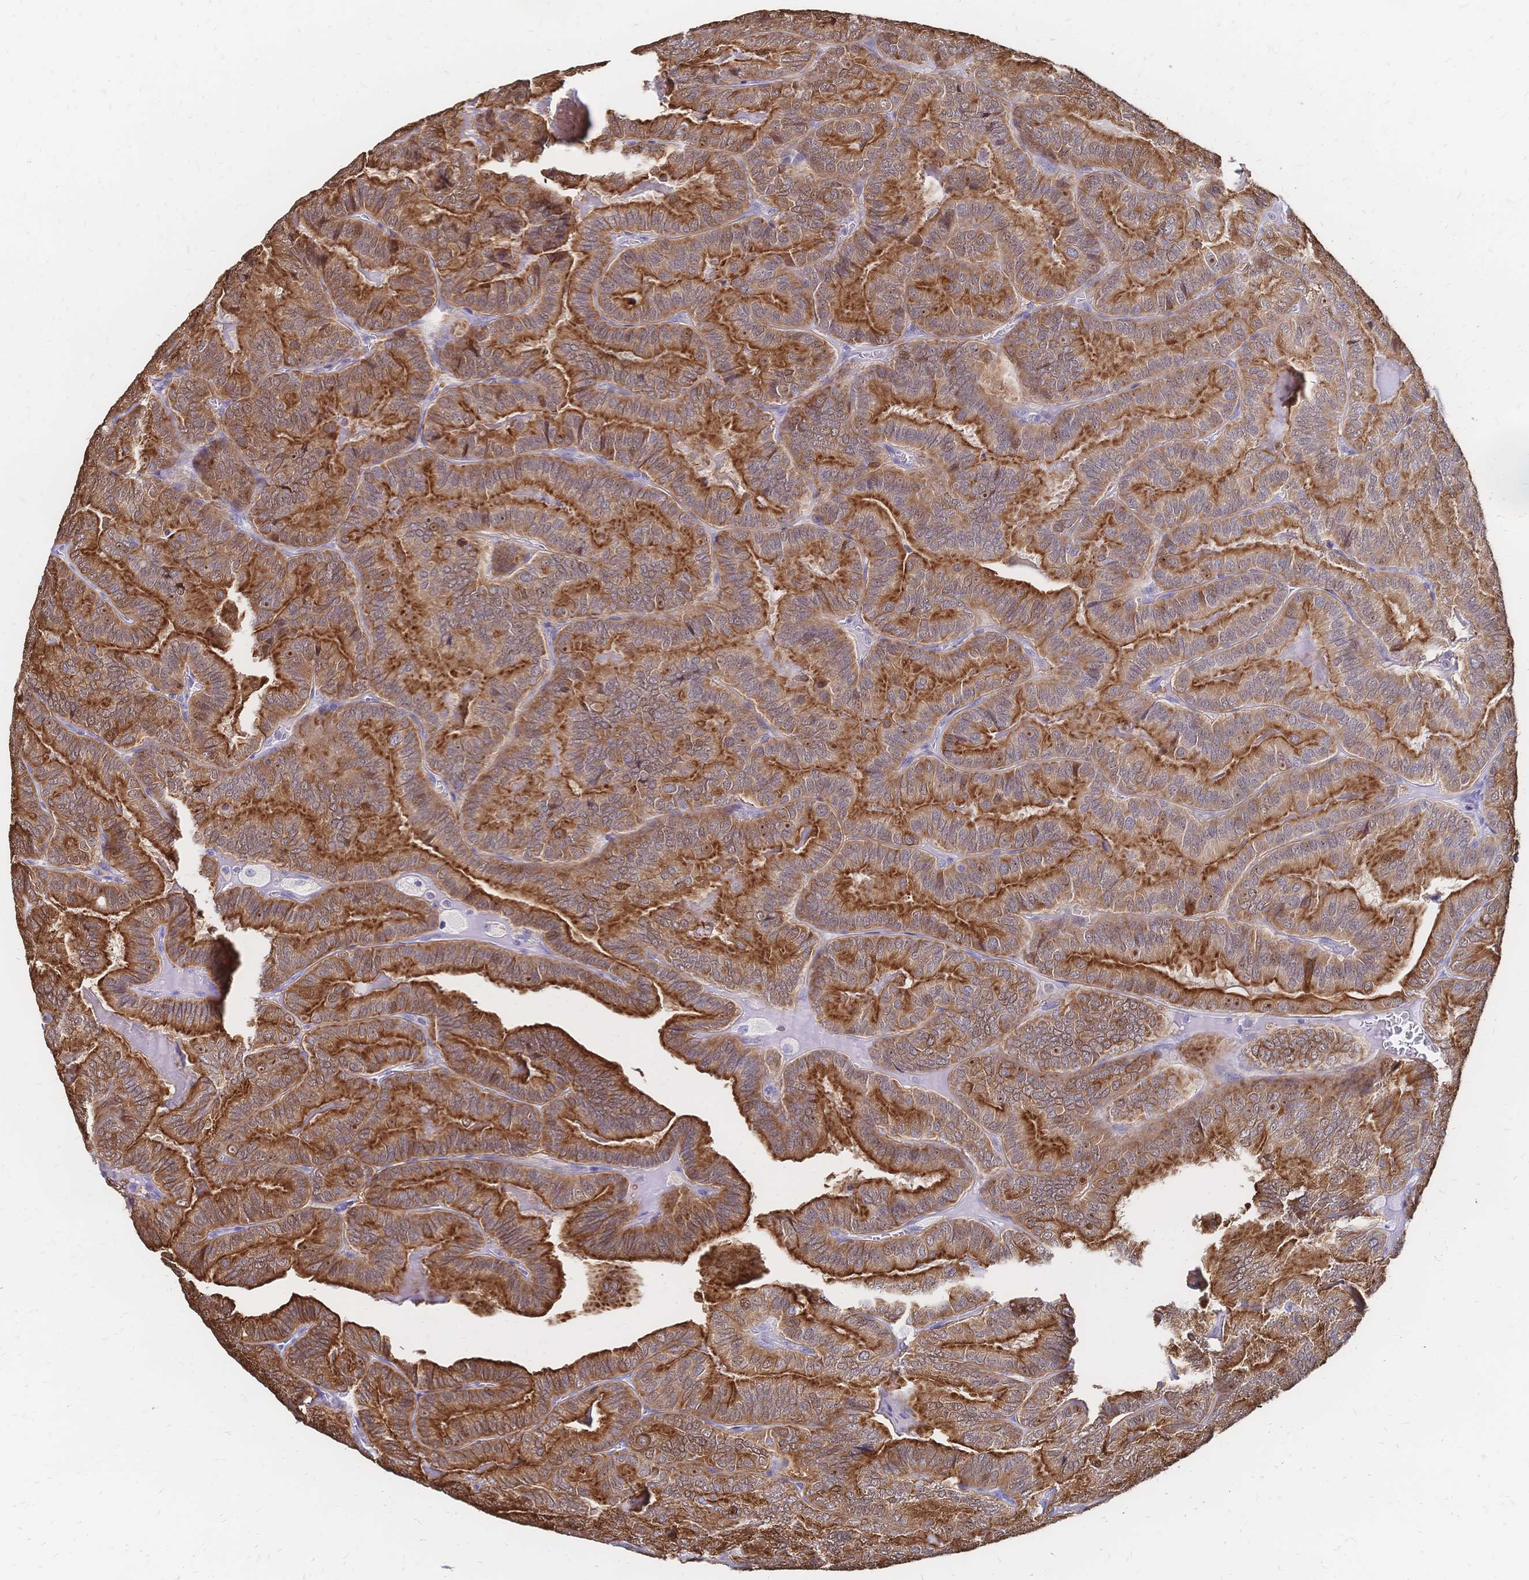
{"staining": {"intensity": "strong", "quantity": ">75%", "location": "cytoplasmic/membranous"}, "tissue": "thyroid cancer", "cell_type": "Tumor cells", "image_type": "cancer", "snomed": [{"axis": "morphology", "description": "Papillary adenocarcinoma, NOS"}, {"axis": "topography", "description": "Thyroid gland"}], "caption": "Papillary adenocarcinoma (thyroid) stained for a protein (brown) shows strong cytoplasmic/membranous positive staining in approximately >75% of tumor cells.", "gene": "DTNB", "patient": {"sex": "female", "age": 75}}